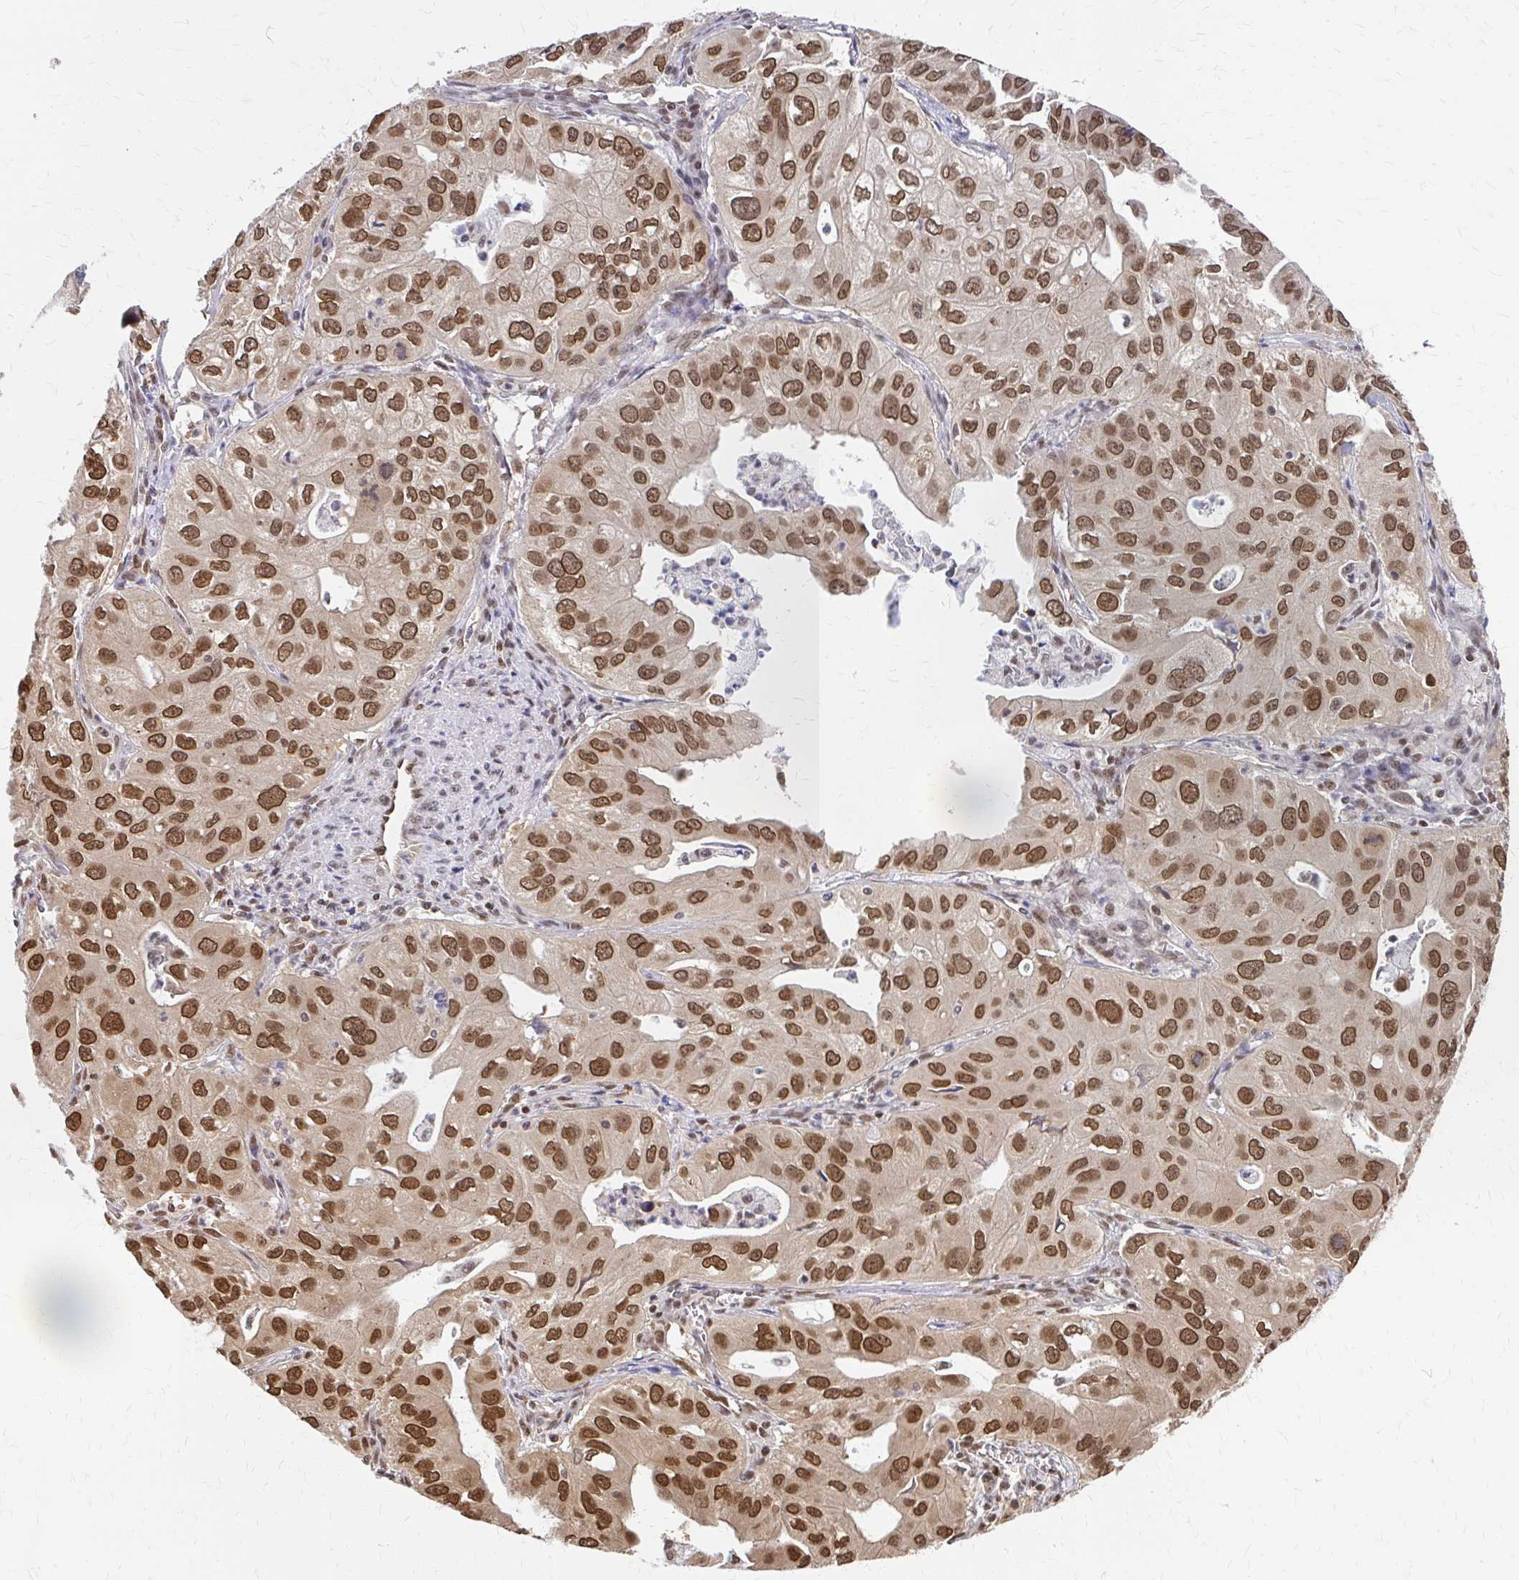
{"staining": {"intensity": "moderate", "quantity": ">75%", "location": "cytoplasmic/membranous,nuclear"}, "tissue": "lung cancer", "cell_type": "Tumor cells", "image_type": "cancer", "snomed": [{"axis": "morphology", "description": "Adenocarcinoma, NOS"}, {"axis": "topography", "description": "Lung"}], "caption": "Immunohistochemical staining of human adenocarcinoma (lung) reveals medium levels of moderate cytoplasmic/membranous and nuclear expression in approximately >75% of tumor cells.", "gene": "XPO1", "patient": {"sex": "male", "age": 48}}